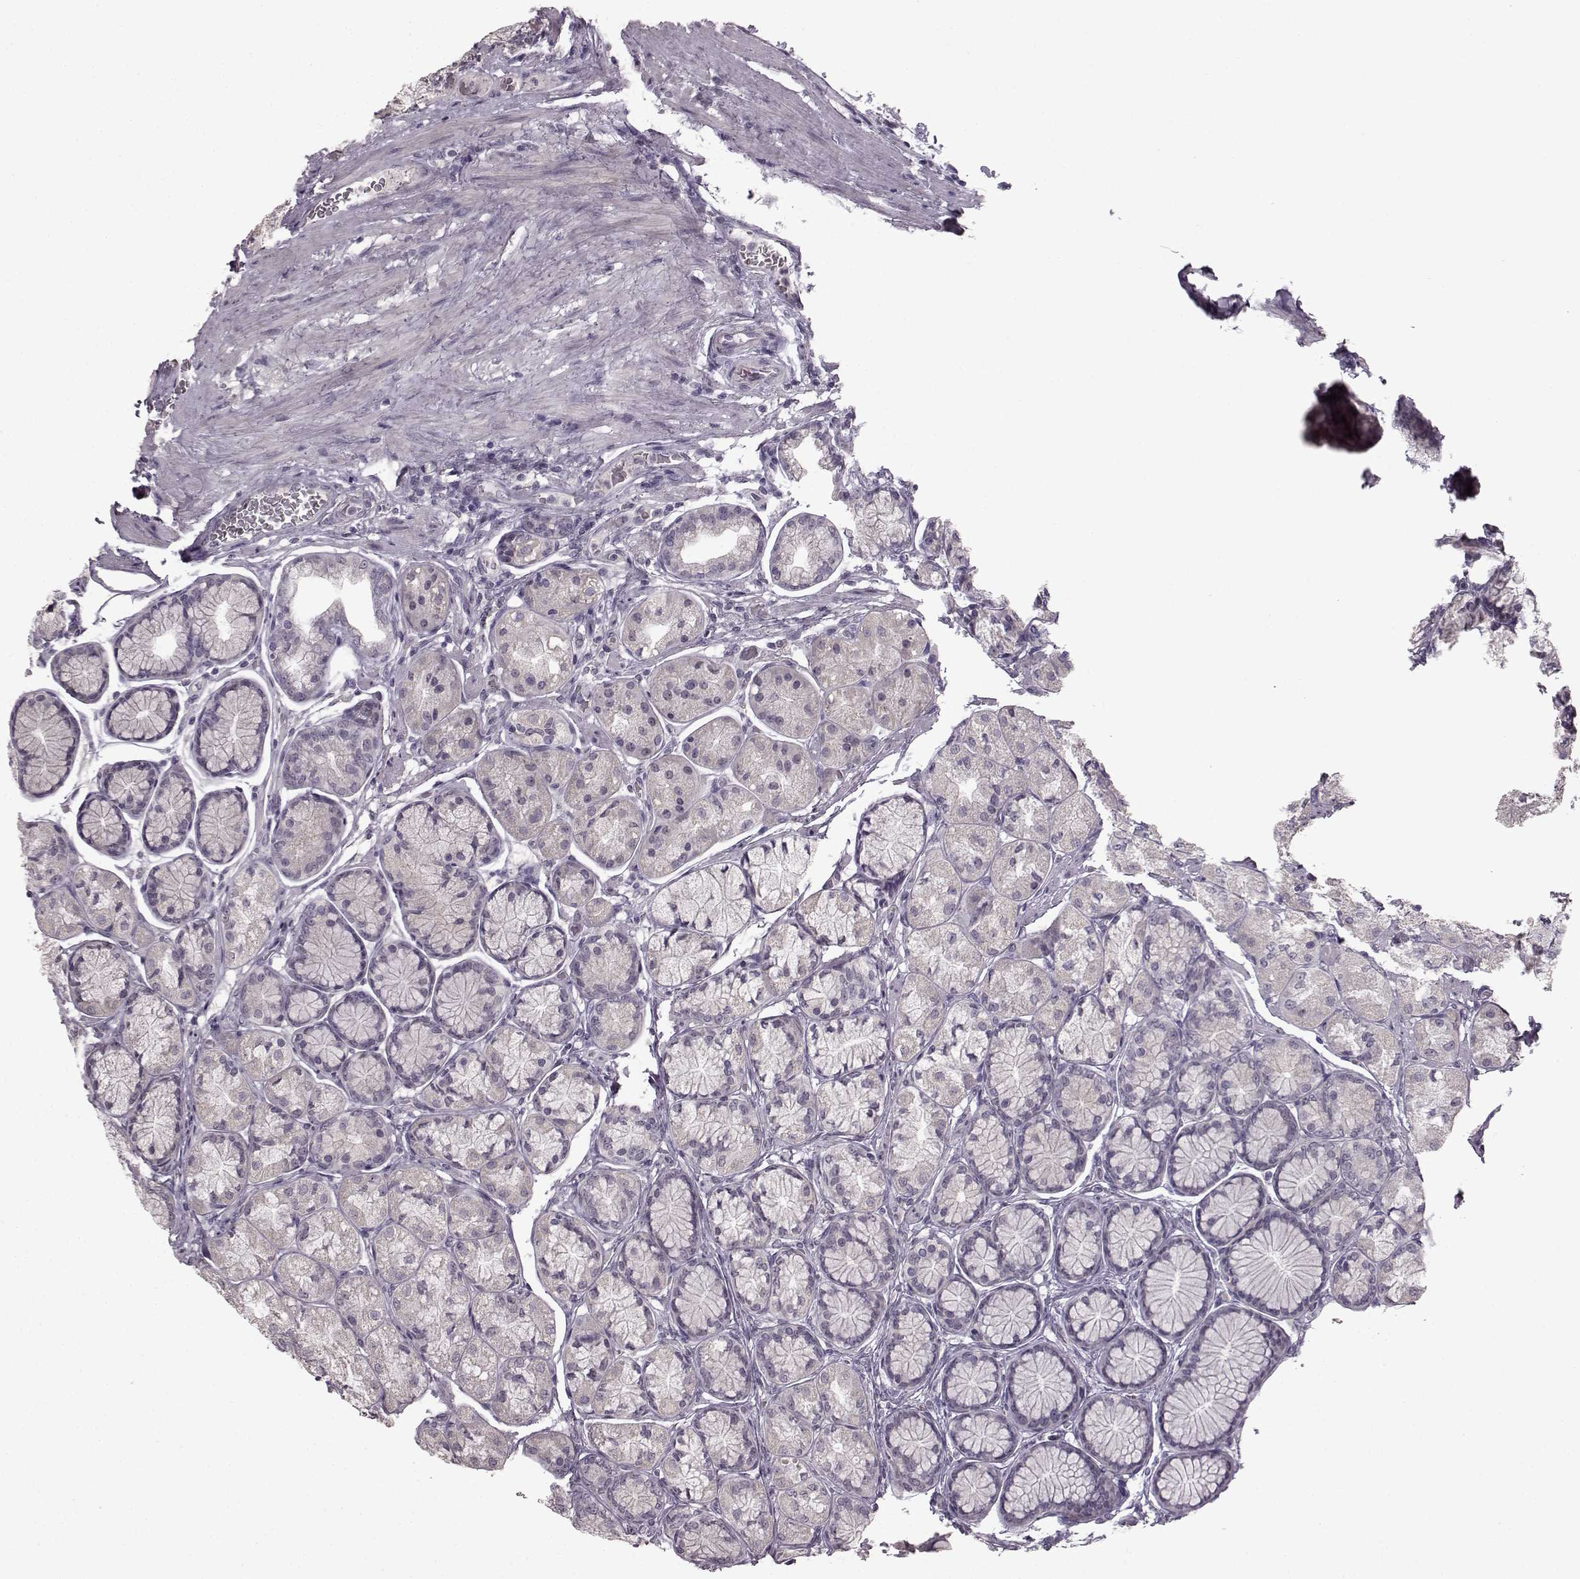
{"staining": {"intensity": "negative", "quantity": "none", "location": "none"}, "tissue": "stomach", "cell_type": "Glandular cells", "image_type": "normal", "snomed": [{"axis": "morphology", "description": "Normal tissue, NOS"}, {"axis": "morphology", "description": "Adenocarcinoma, NOS"}, {"axis": "morphology", "description": "Adenocarcinoma, High grade"}, {"axis": "topography", "description": "Stomach, upper"}, {"axis": "topography", "description": "Stomach"}], "caption": "Immunohistochemical staining of normal stomach exhibits no significant staining in glandular cells. Nuclei are stained in blue.", "gene": "LHB", "patient": {"sex": "female", "age": 65}}